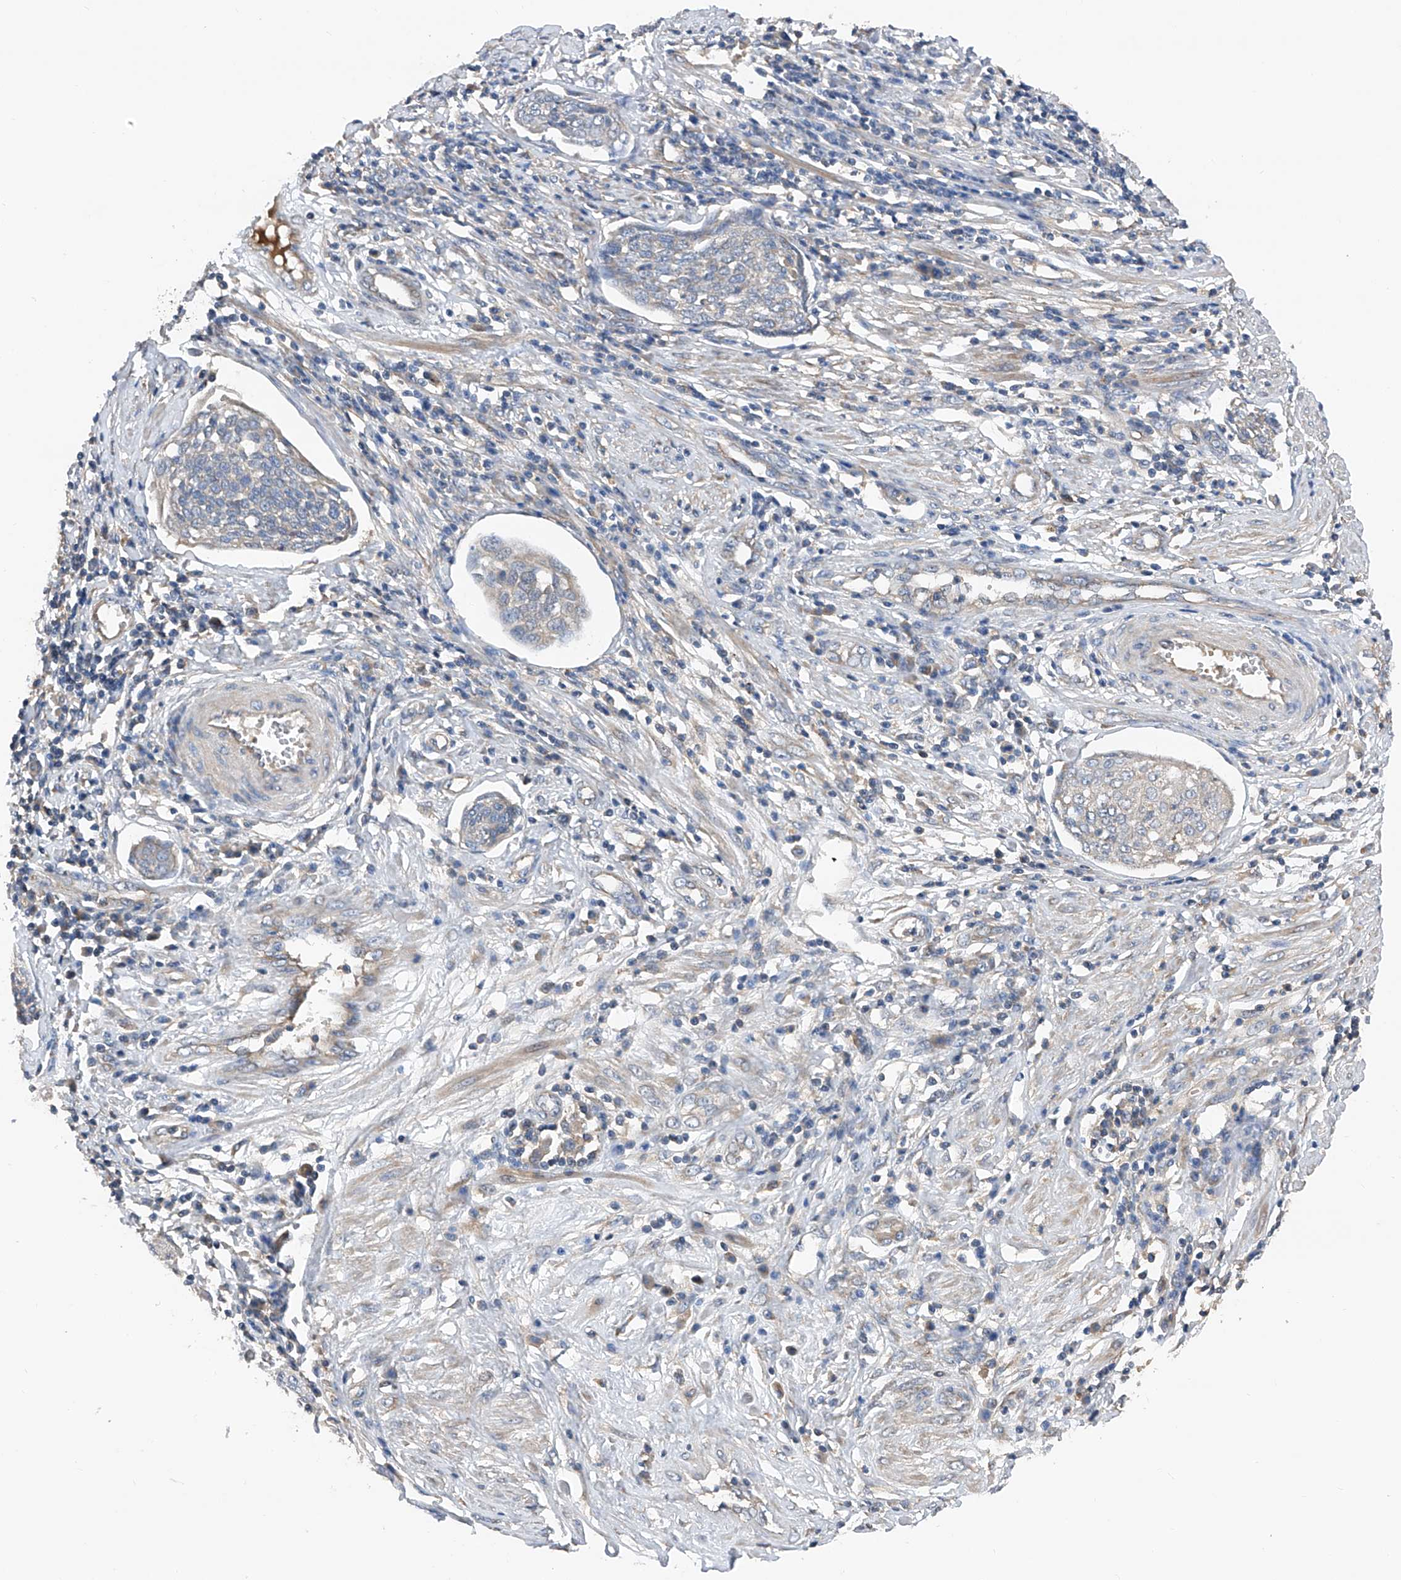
{"staining": {"intensity": "negative", "quantity": "none", "location": "none"}, "tissue": "cervical cancer", "cell_type": "Tumor cells", "image_type": "cancer", "snomed": [{"axis": "morphology", "description": "Squamous cell carcinoma, NOS"}, {"axis": "topography", "description": "Cervix"}], "caption": "DAB (3,3'-diaminobenzidine) immunohistochemical staining of cervical cancer (squamous cell carcinoma) reveals no significant positivity in tumor cells.", "gene": "PTK2", "patient": {"sex": "female", "age": 34}}